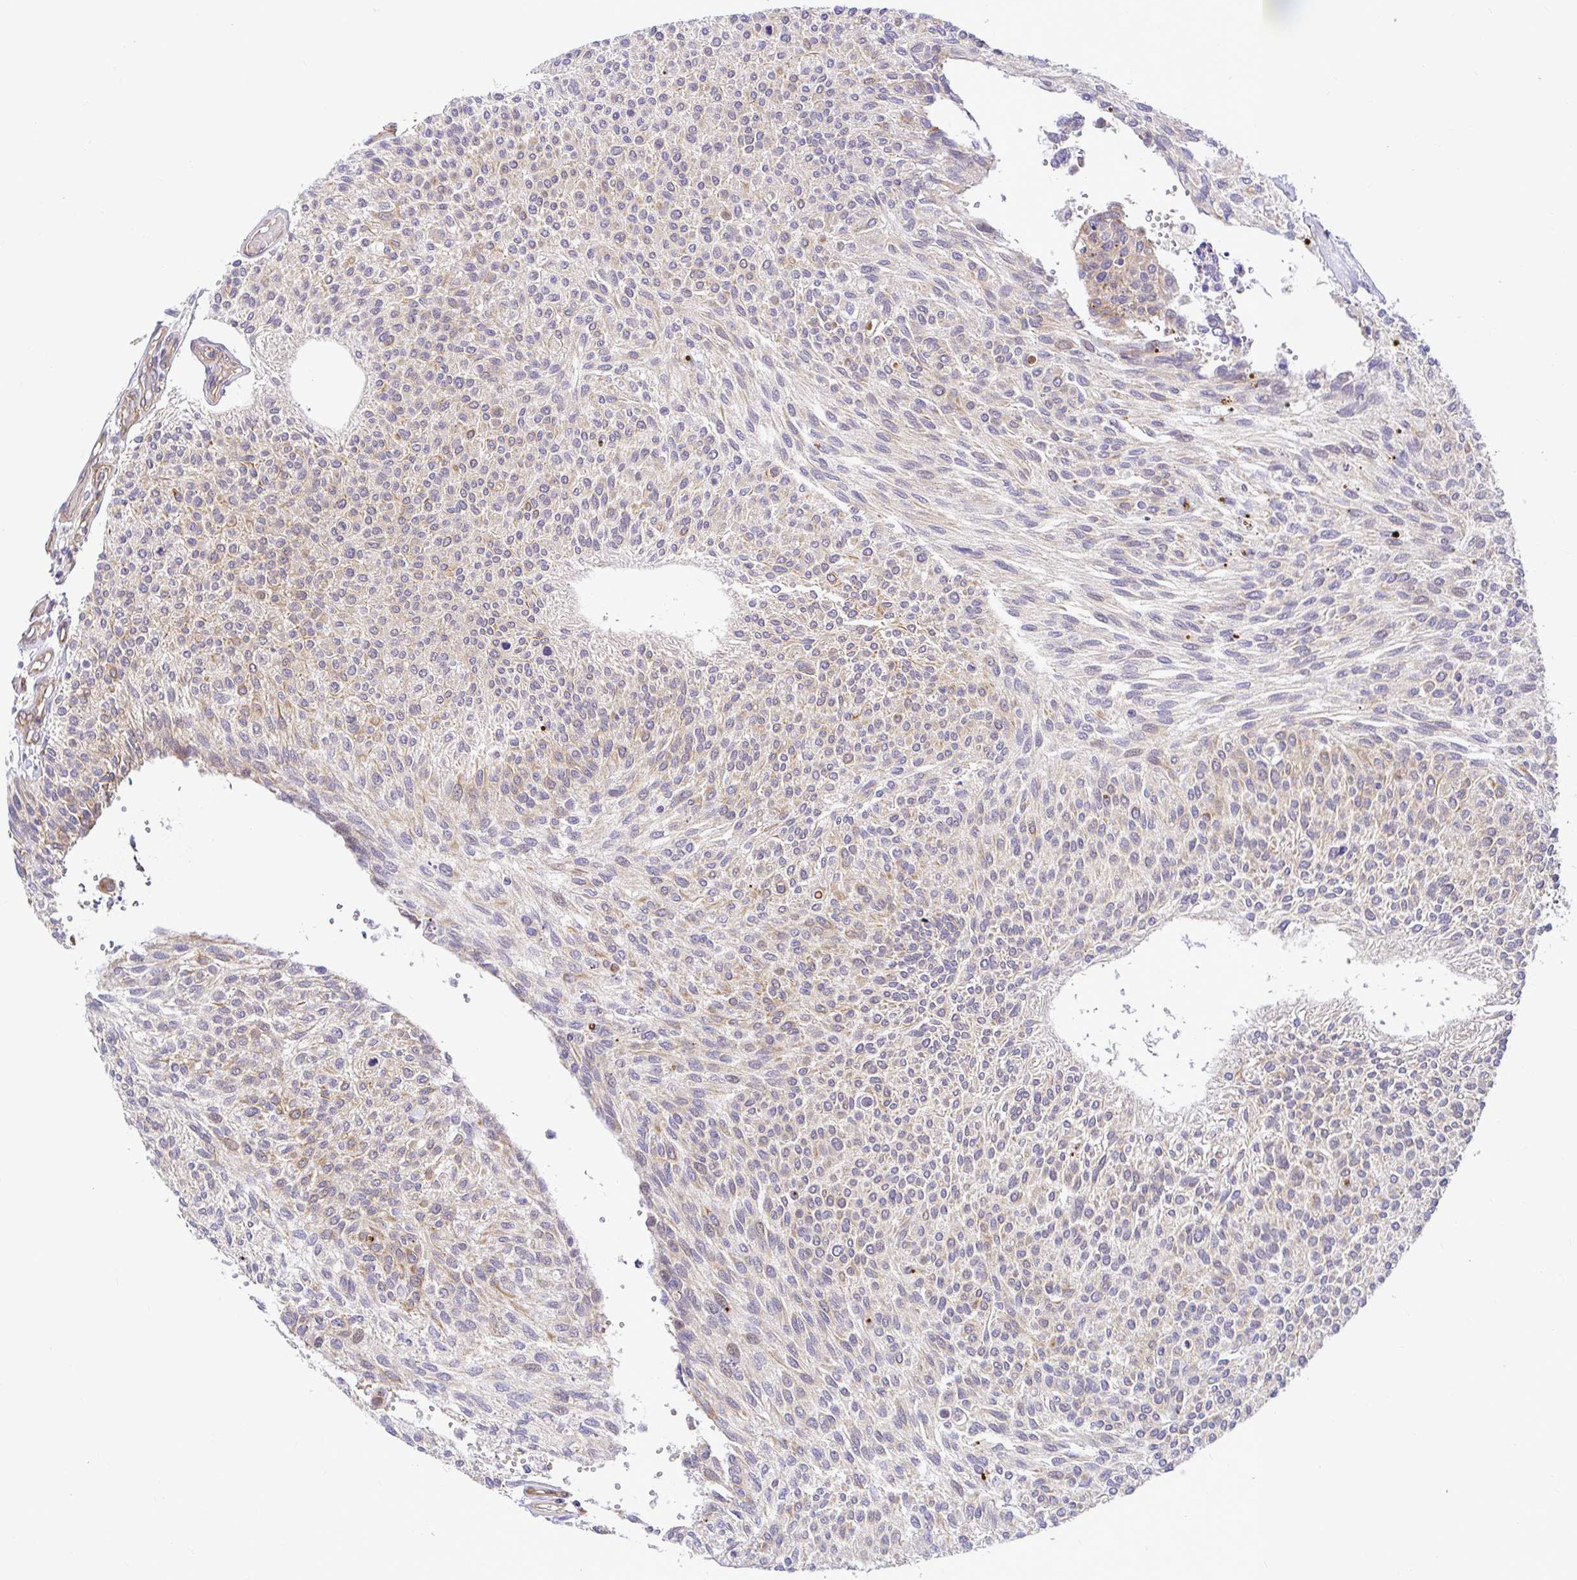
{"staining": {"intensity": "weak", "quantity": "25%-75%", "location": "cytoplasmic/membranous"}, "tissue": "urothelial cancer", "cell_type": "Tumor cells", "image_type": "cancer", "snomed": [{"axis": "morphology", "description": "Urothelial carcinoma, NOS"}, {"axis": "topography", "description": "Urinary bladder"}], "caption": "Protein staining shows weak cytoplasmic/membranous expression in about 25%-75% of tumor cells in transitional cell carcinoma.", "gene": "TRIM55", "patient": {"sex": "male", "age": 55}}